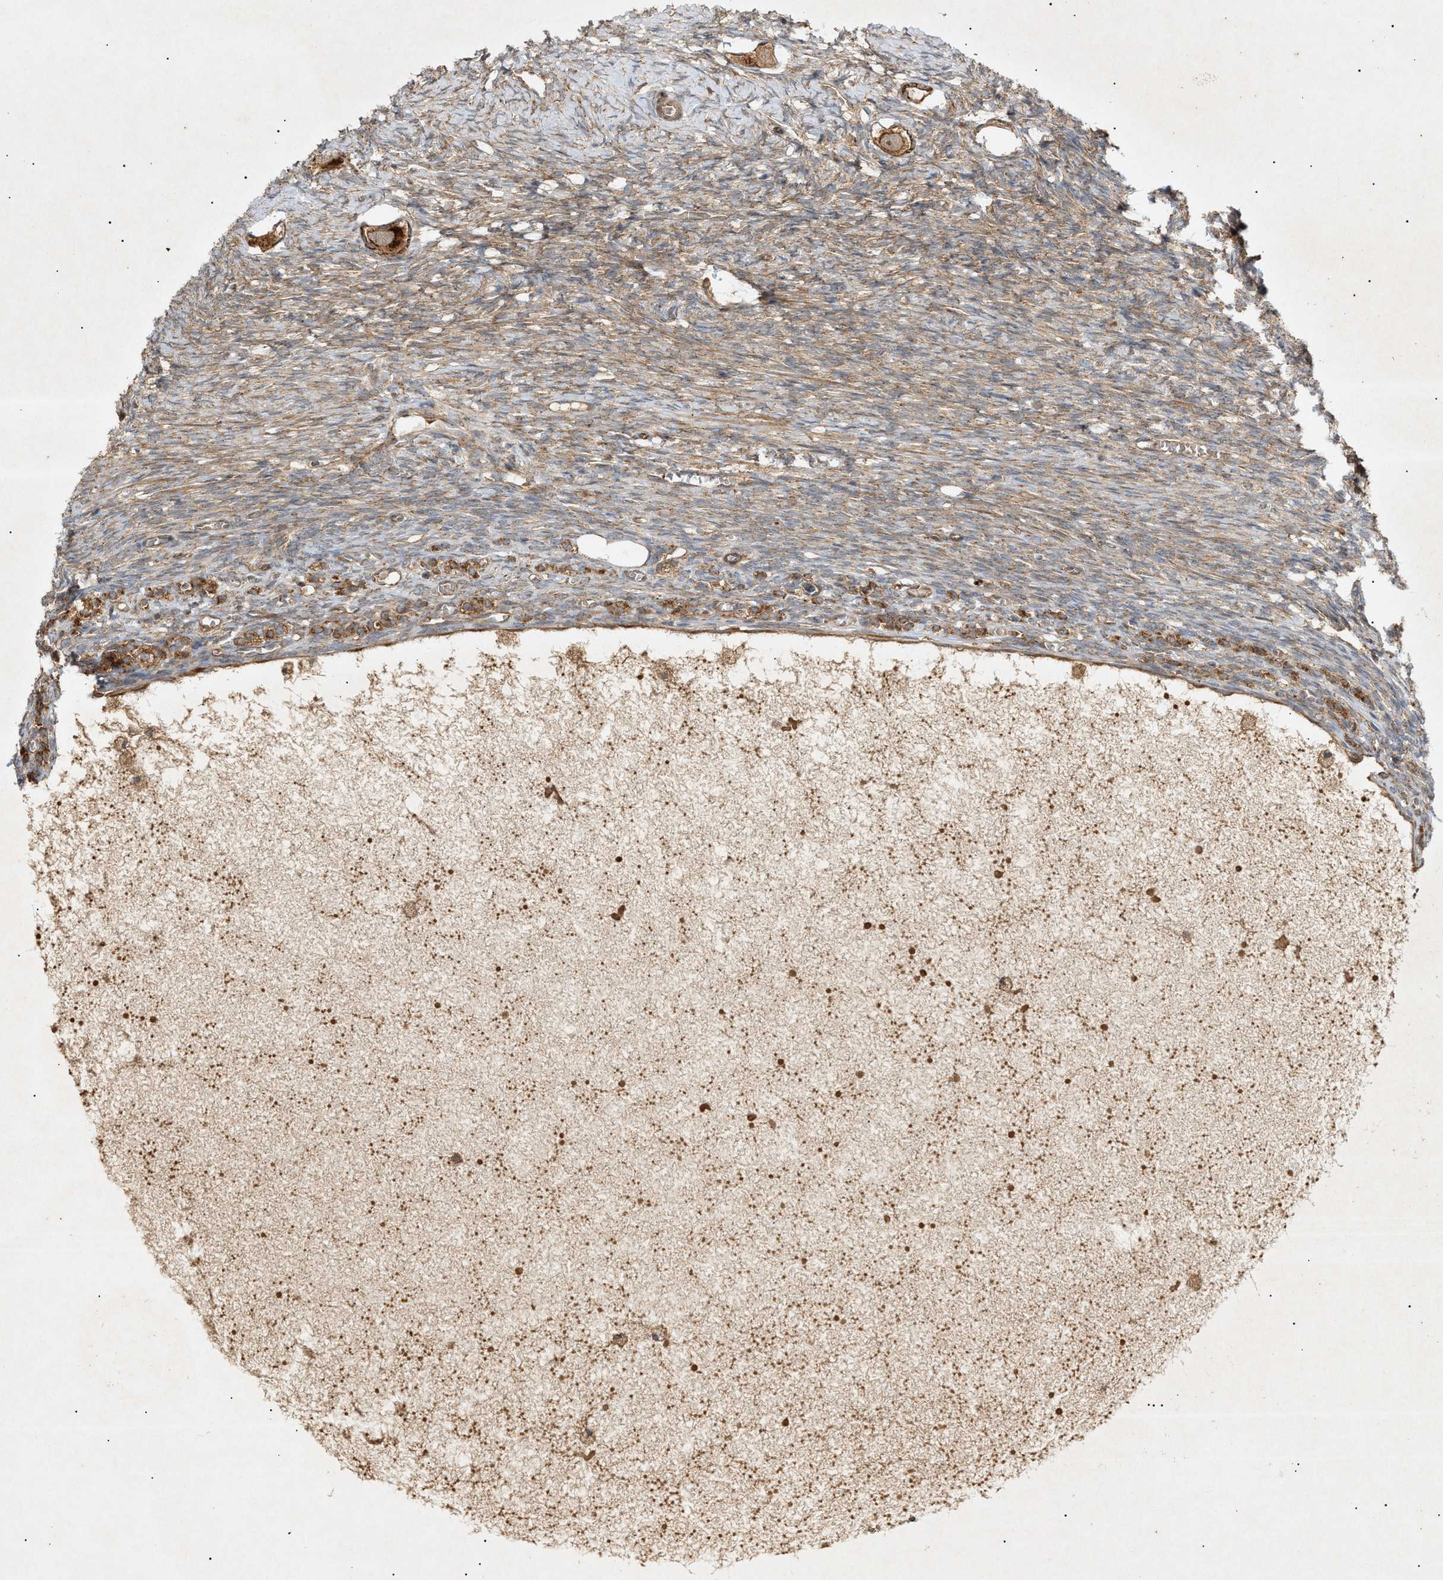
{"staining": {"intensity": "strong", "quantity": ">75%", "location": "cytoplasmic/membranous"}, "tissue": "ovary", "cell_type": "Follicle cells", "image_type": "normal", "snomed": [{"axis": "morphology", "description": "Normal tissue, NOS"}, {"axis": "topography", "description": "Ovary"}], "caption": "This image shows unremarkable ovary stained with immunohistochemistry to label a protein in brown. The cytoplasmic/membranous of follicle cells show strong positivity for the protein. Nuclei are counter-stained blue.", "gene": "MTCH1", "patient": {"sex": "female", "age": 27}}